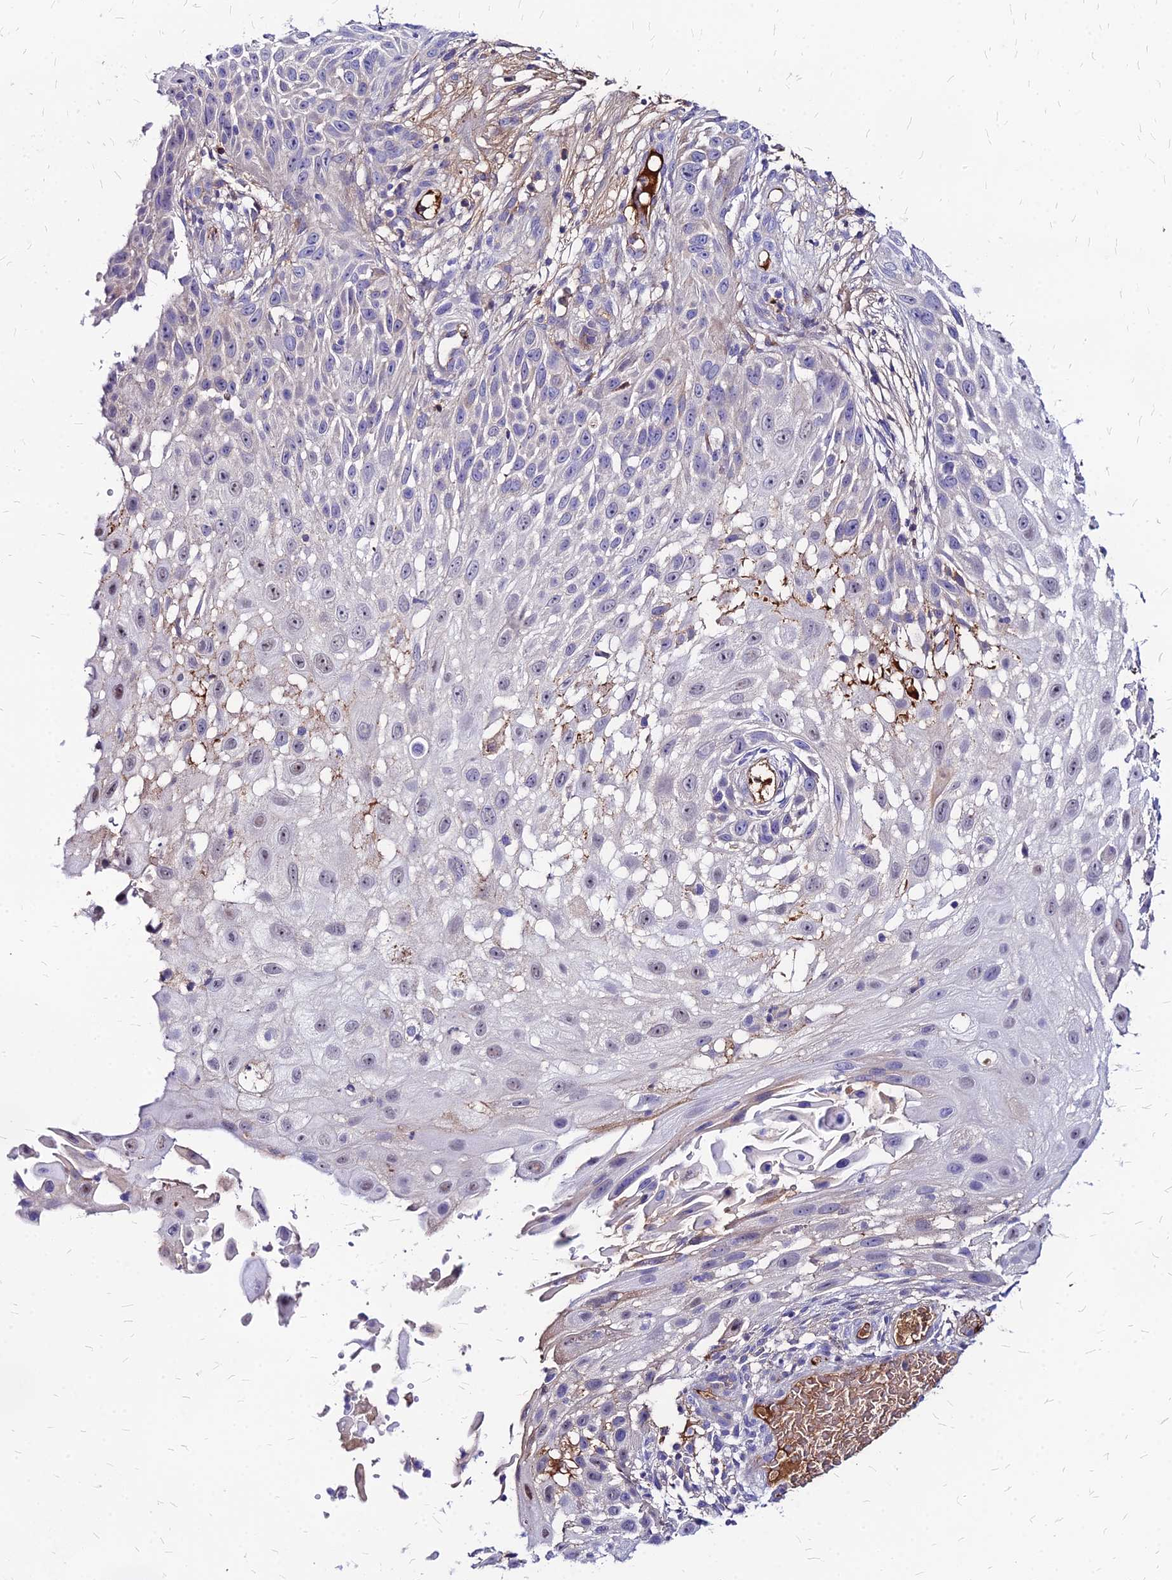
{"staining": {"intensity": "negative", "quantity": "none", "location": "none"}, "tissue": "skin cancer", "cell_type": "Tumor cells", "image_type": "cancer", "snomed": [{"axis": "morphology", "description": "Squamous cell carcinoma, NOS"}, {"axis": "topography", "description": "Skin"}], "caption": "Immunohistochemical staining of human skin cancer (squamous cell carcinoma) reveals no significant staining in tumor cells. (Immunohistochemistry, brightfield microscopy, high magnification).", "gene": "ACSM6", "patient": {"sex": "female", "age": 44}}